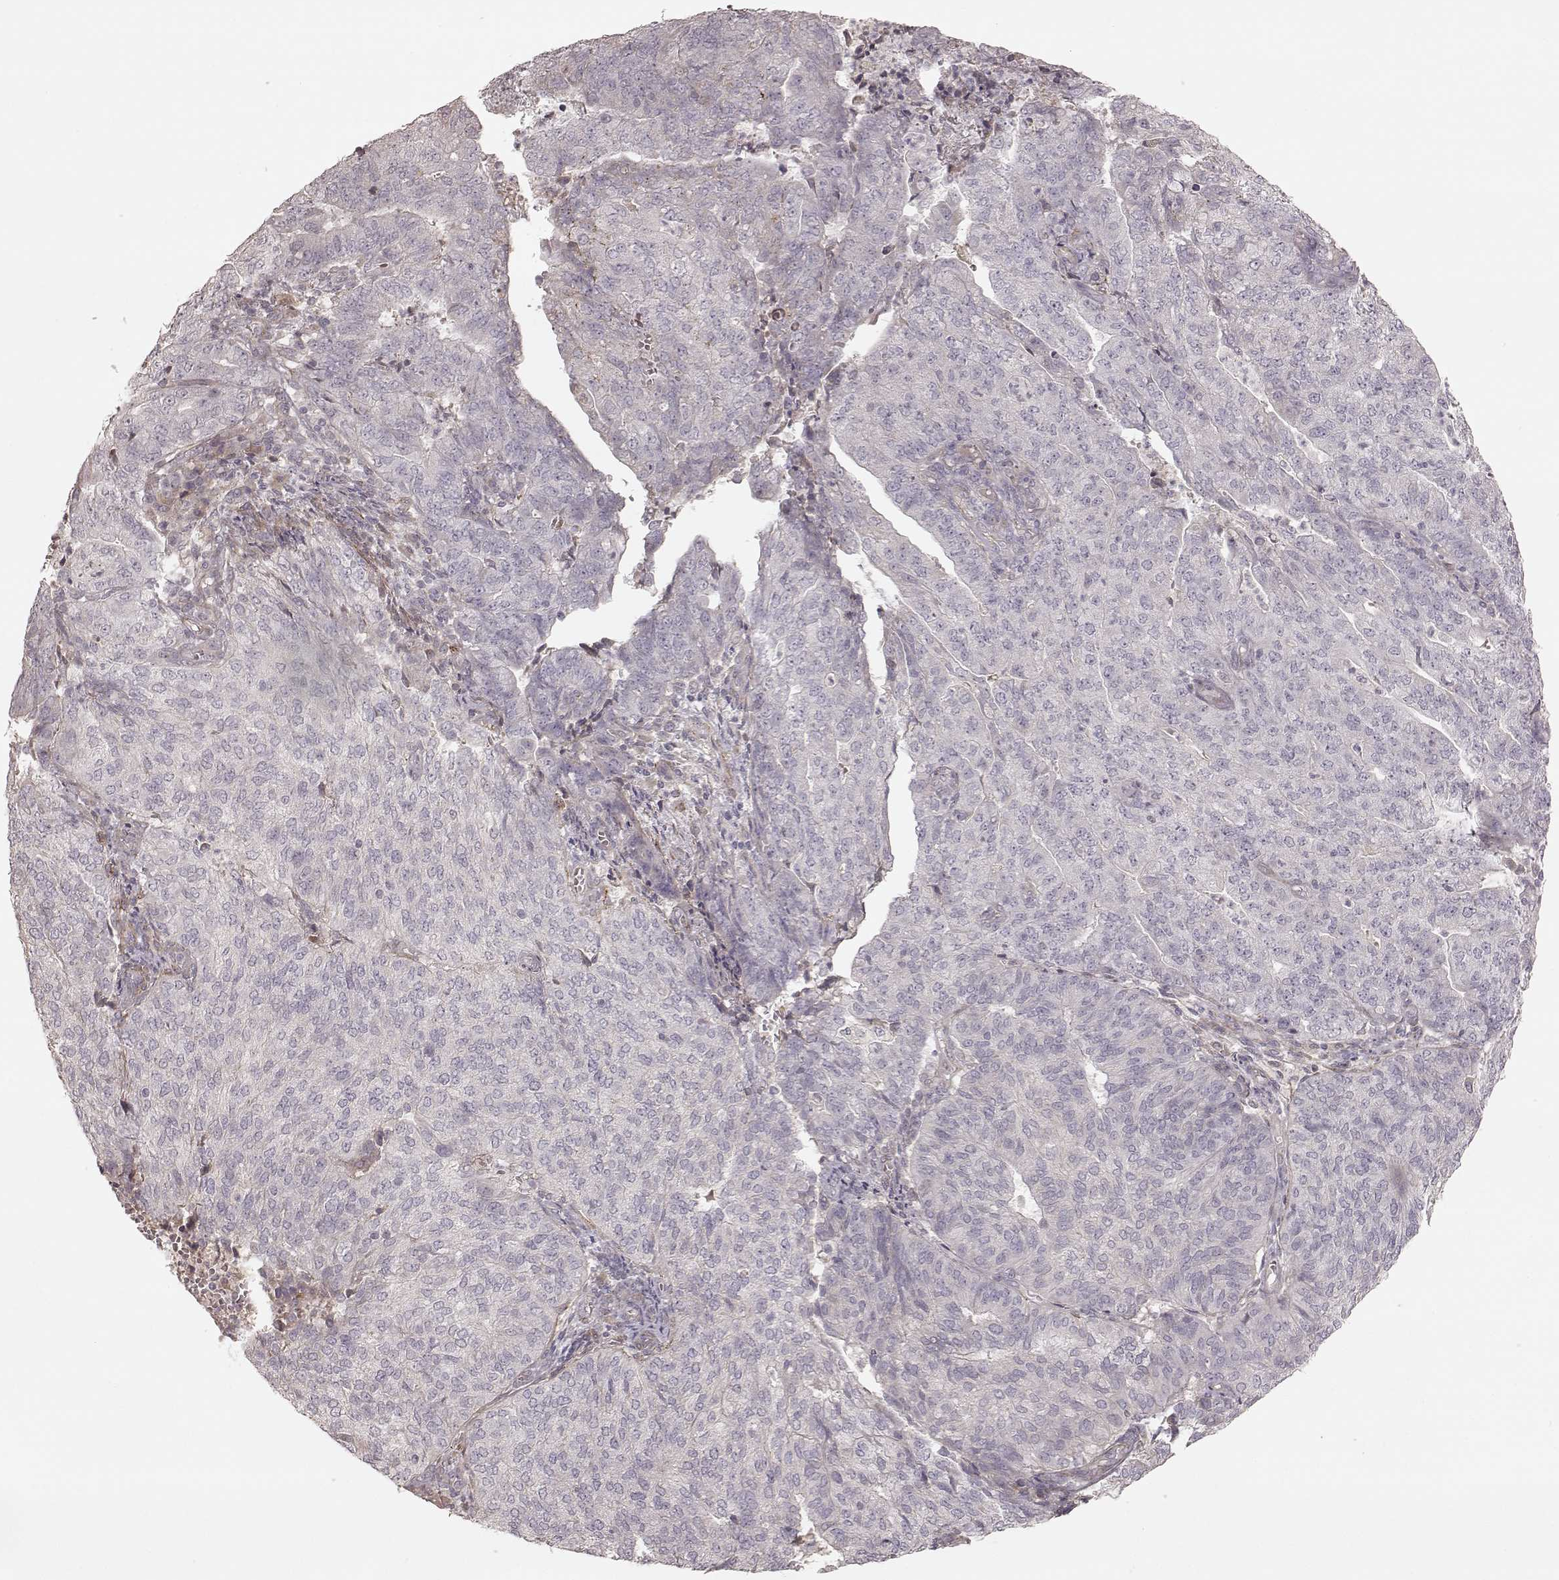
{"staining": {"intensity": "negative", "quantity": "none", "location": "none"}, "tissue": "endometrial cancer", "cell_type": "Tumor cells", "image_type": "cancer", "snomed": [{"axis": "morphology", "description": "Adenocarcinoma, NOS"}, {"axis": "topography", "description": "Endometrium"}], "caption": "This image is of adenocarcinoma (endometrial) stained with IHC to label a protein in brown with the nuclei are counter-stained blue. There is no positivity in tumor cells. (DAB (3,3'-diaminobenzidine) immunohistochemistry (IHC) visualized using brightfield microscopy, high magnification).", "gene": "KCNJ9", "patient": {"sex": "female", "age": 82}}